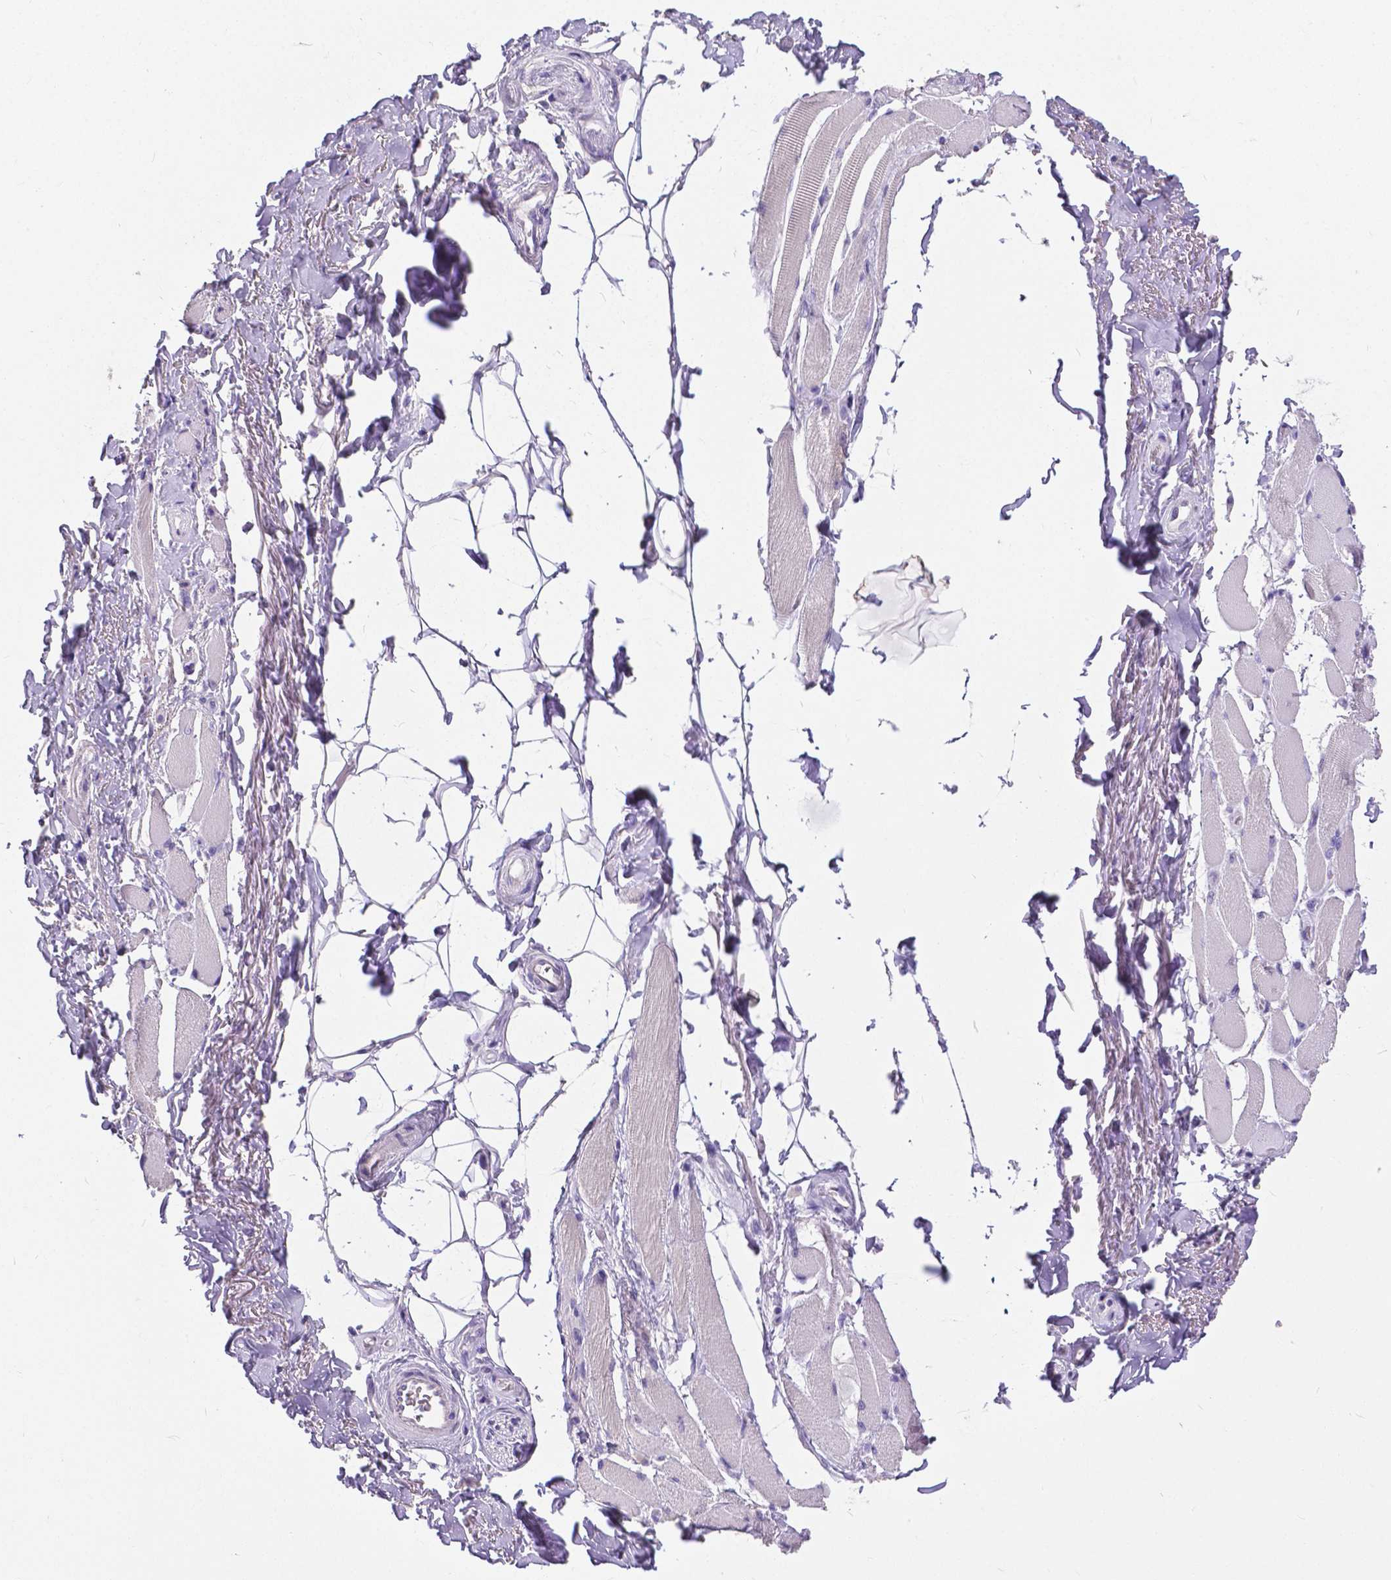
{"staining": {"intensity": "negative", "quantity": "none", "location": "none"}, "tissue": "skeletal muscle", "cell_type": "Myocytes", "image_type": "normal", "snomed": [{"axis": "morphology", "description": "Normal tissue, NOS"}, {"axis": "topography", "description": "Skeletal muscle"}, {"axis": "topography", "description": "Anal"}, {"axis": "topography", "description": "Peripheral nerve tissue"}], "caption": "Immunohistochemistry of unremarkable skeletal muscle demonstrates no staining in myocytes. (Brightfield microscopy of DAB immunohistochemistry (IHC) at high magnification).", "gene": "OCLN", "patient": {"sex": "male", "age": 53}}